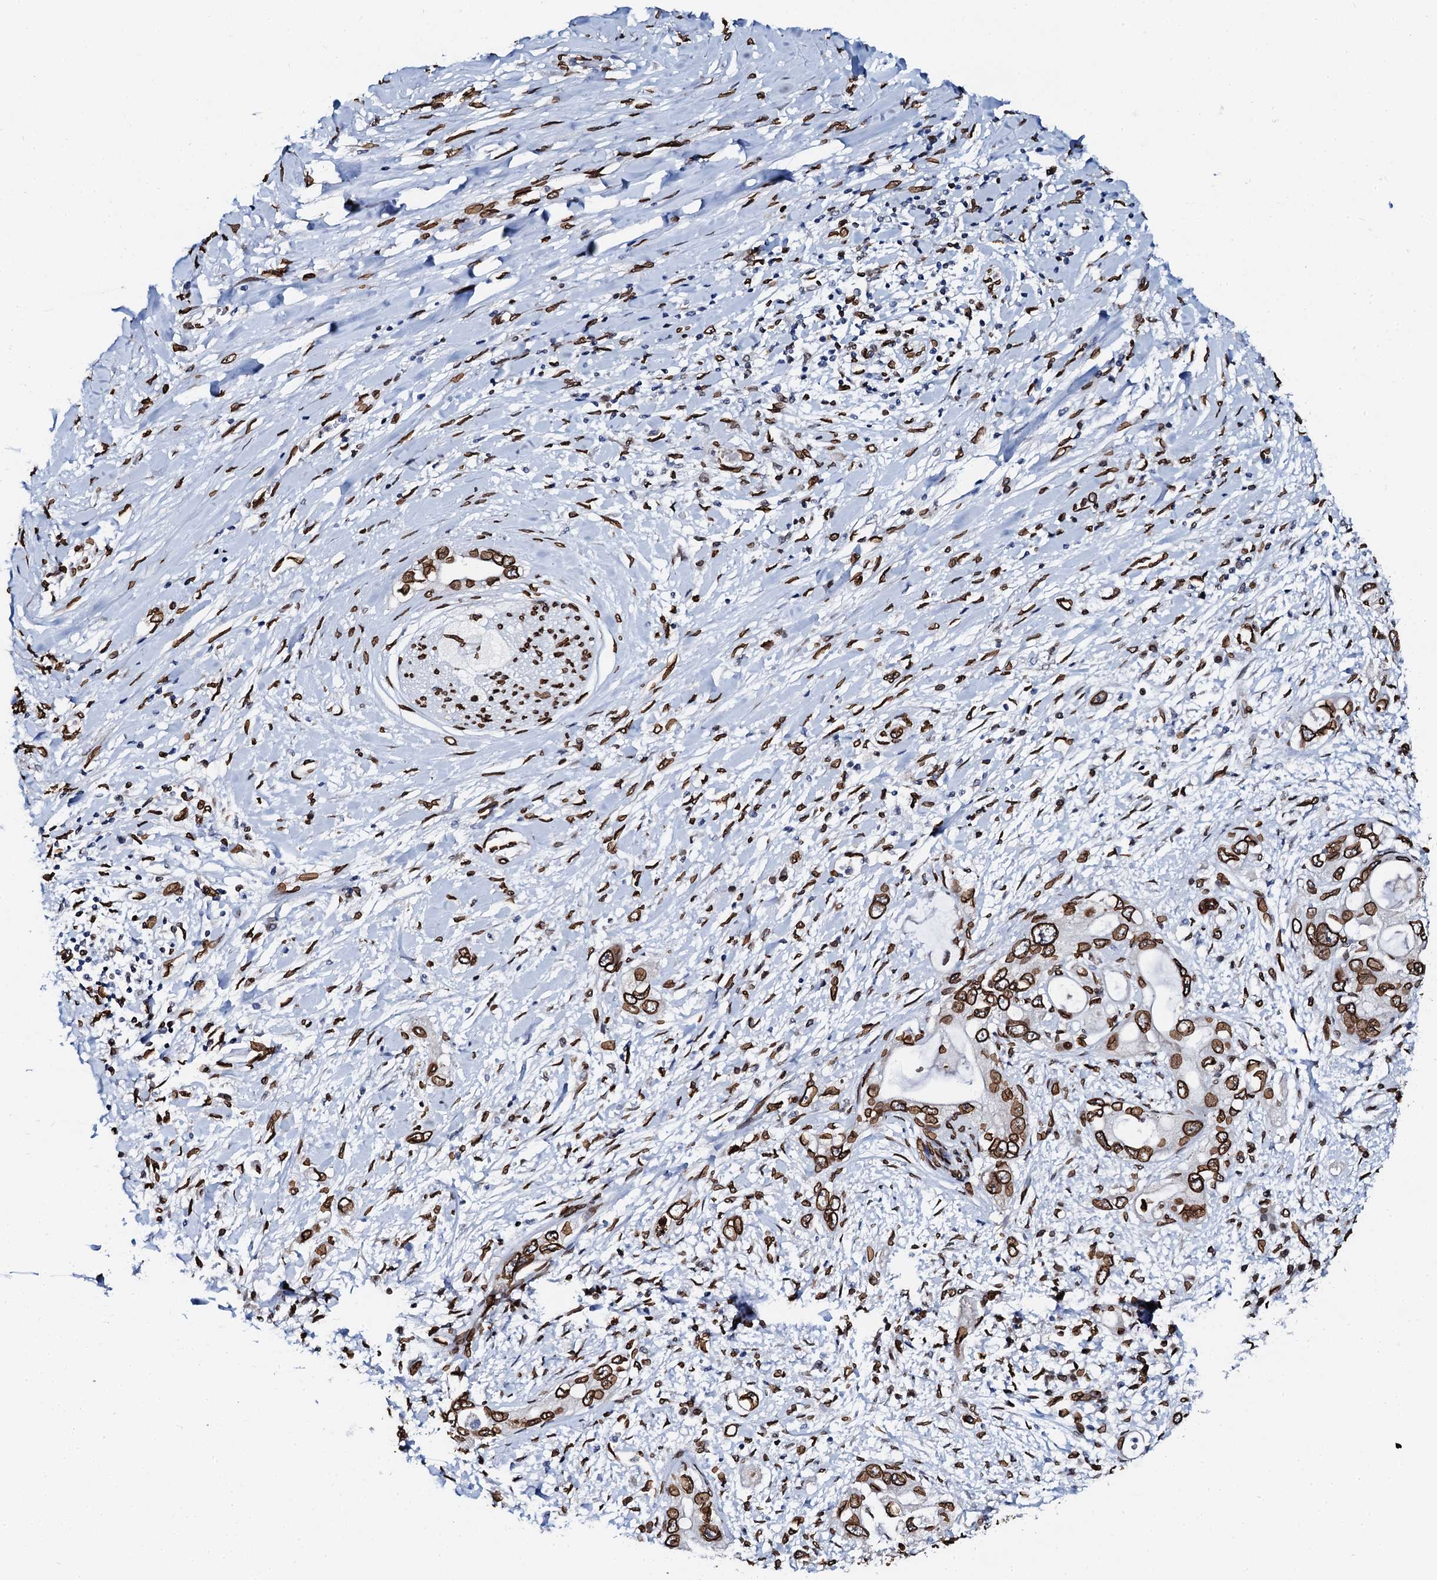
{"staining": {"intensity": "strong", "quantity": ">75%", "location": "nuclear"}, "tissue": "pancreatic cancer", "cell_type": "Tumor cells", "image_type": "cancer", "snomed": [{"axis": "morphology", "description": "Inflammation, NOS"}, {"axis": "morphology", "description": "Adenocarcinoma, NOS"}, {"axis": "topography", "description": "Pancreas"}], "caption": "Immunohistochemical staining of human pancreatic adenocarcinoma displays high levels of strong nuclear expression in about >75% of tumor cells. The staining was performed using DAB (3,3'-diaminobenzidine) to visualize the protein expression in brown, while the nuclei were stained in blue with hematoxylin (Magnification: 20x).", "gene": "KATNAL2", "patient": {"sex": "female", "age": 56}}